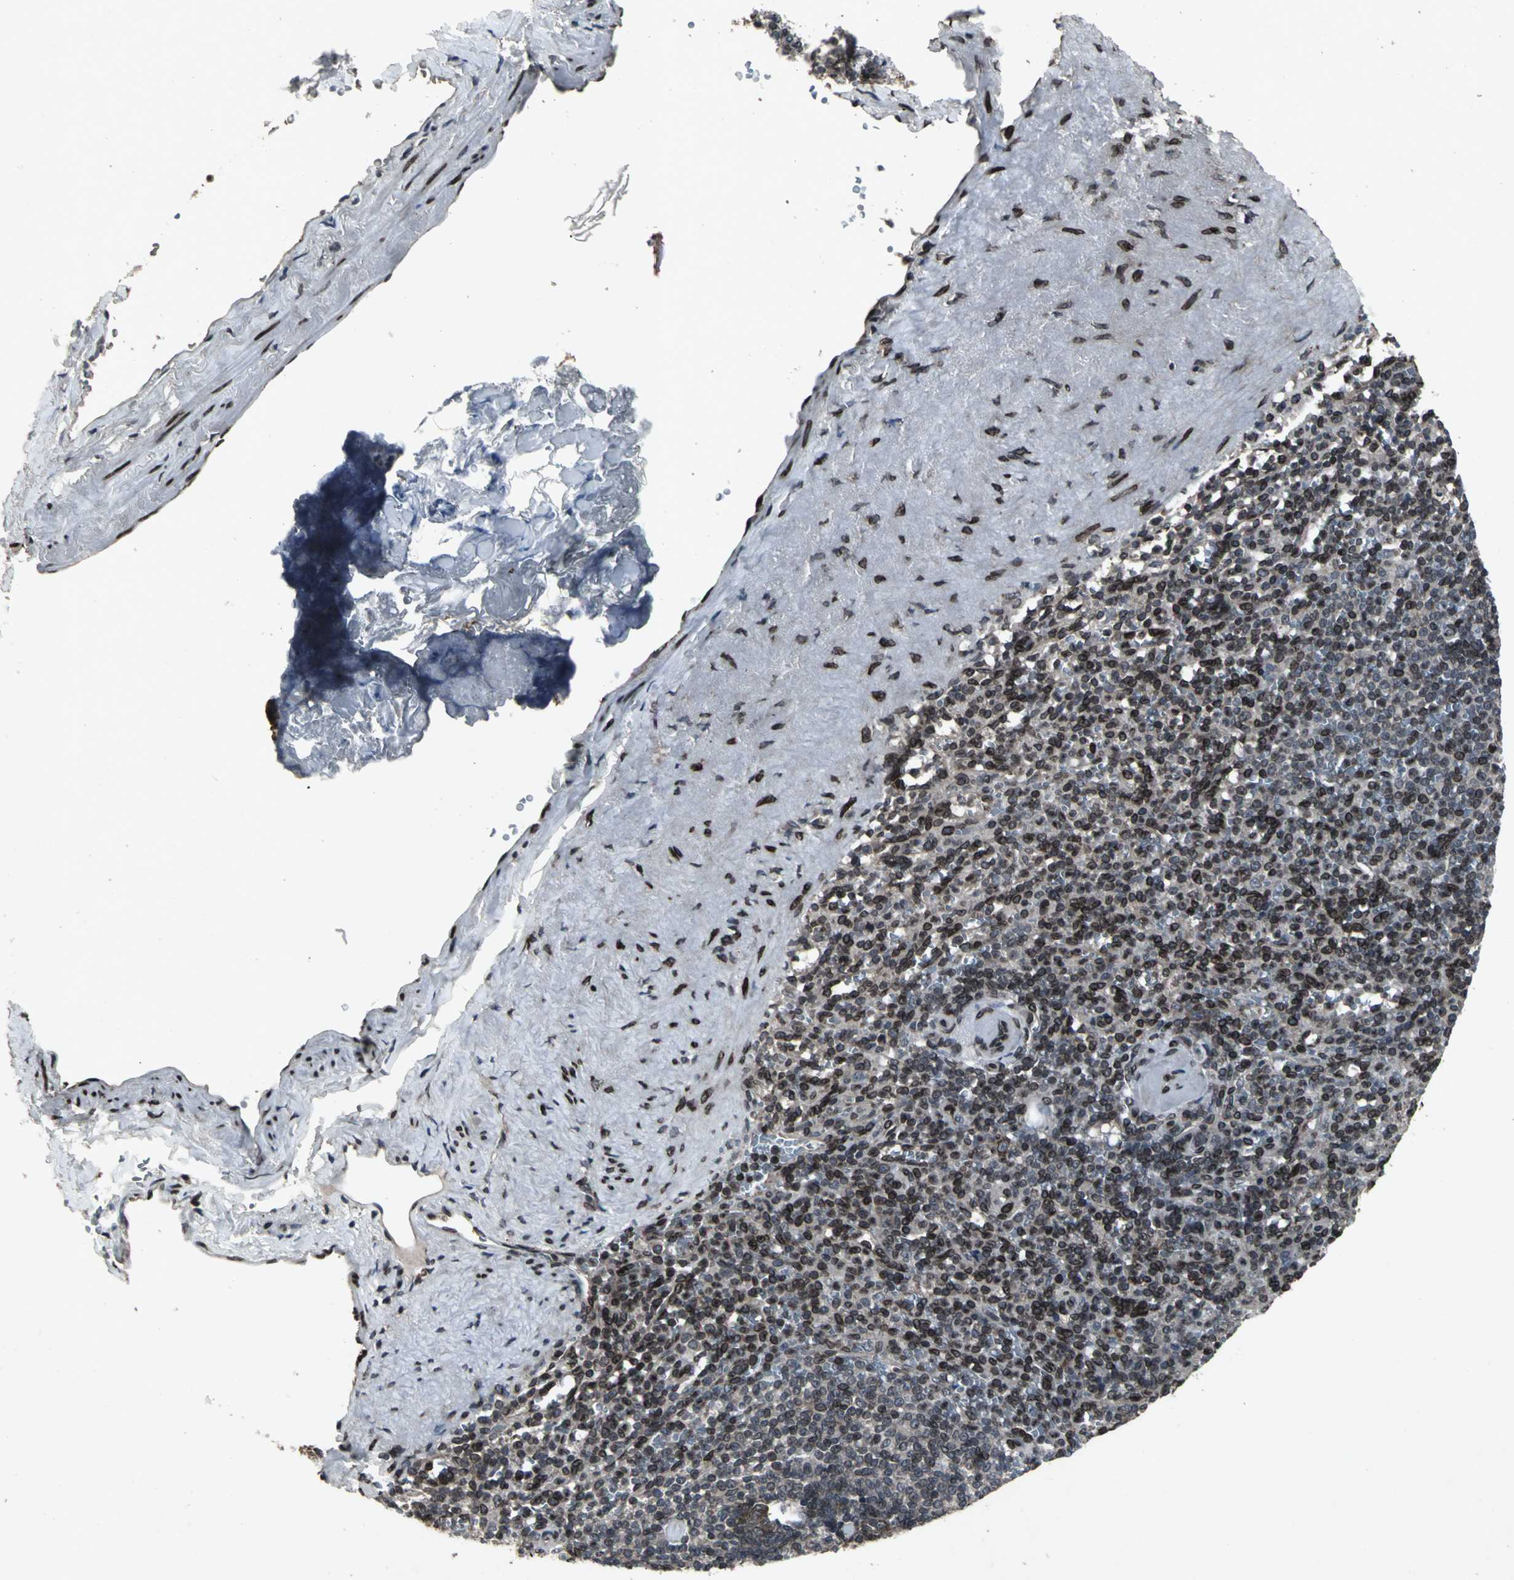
{"staining": {"intensity": "strong", "quantity": ">75%", "location": "nuclear"}, "tissue": "spleen", "cell_type": "Cells in red pulp", "image_type": "normal", "snomed": [{"axis": "morphology", "description": "Normal tissue, NOS"}, {"axis": "topography", "description": "Spleen"}], "caption": "A brown stain shows strong nuclear positivity of a protein in cells in red pulp of normal spleen. (Brightfield microscopy of DAB IHC at high magnification).", "gene": "SH2B3", "patient": {"sex": "female", "age": 74}}